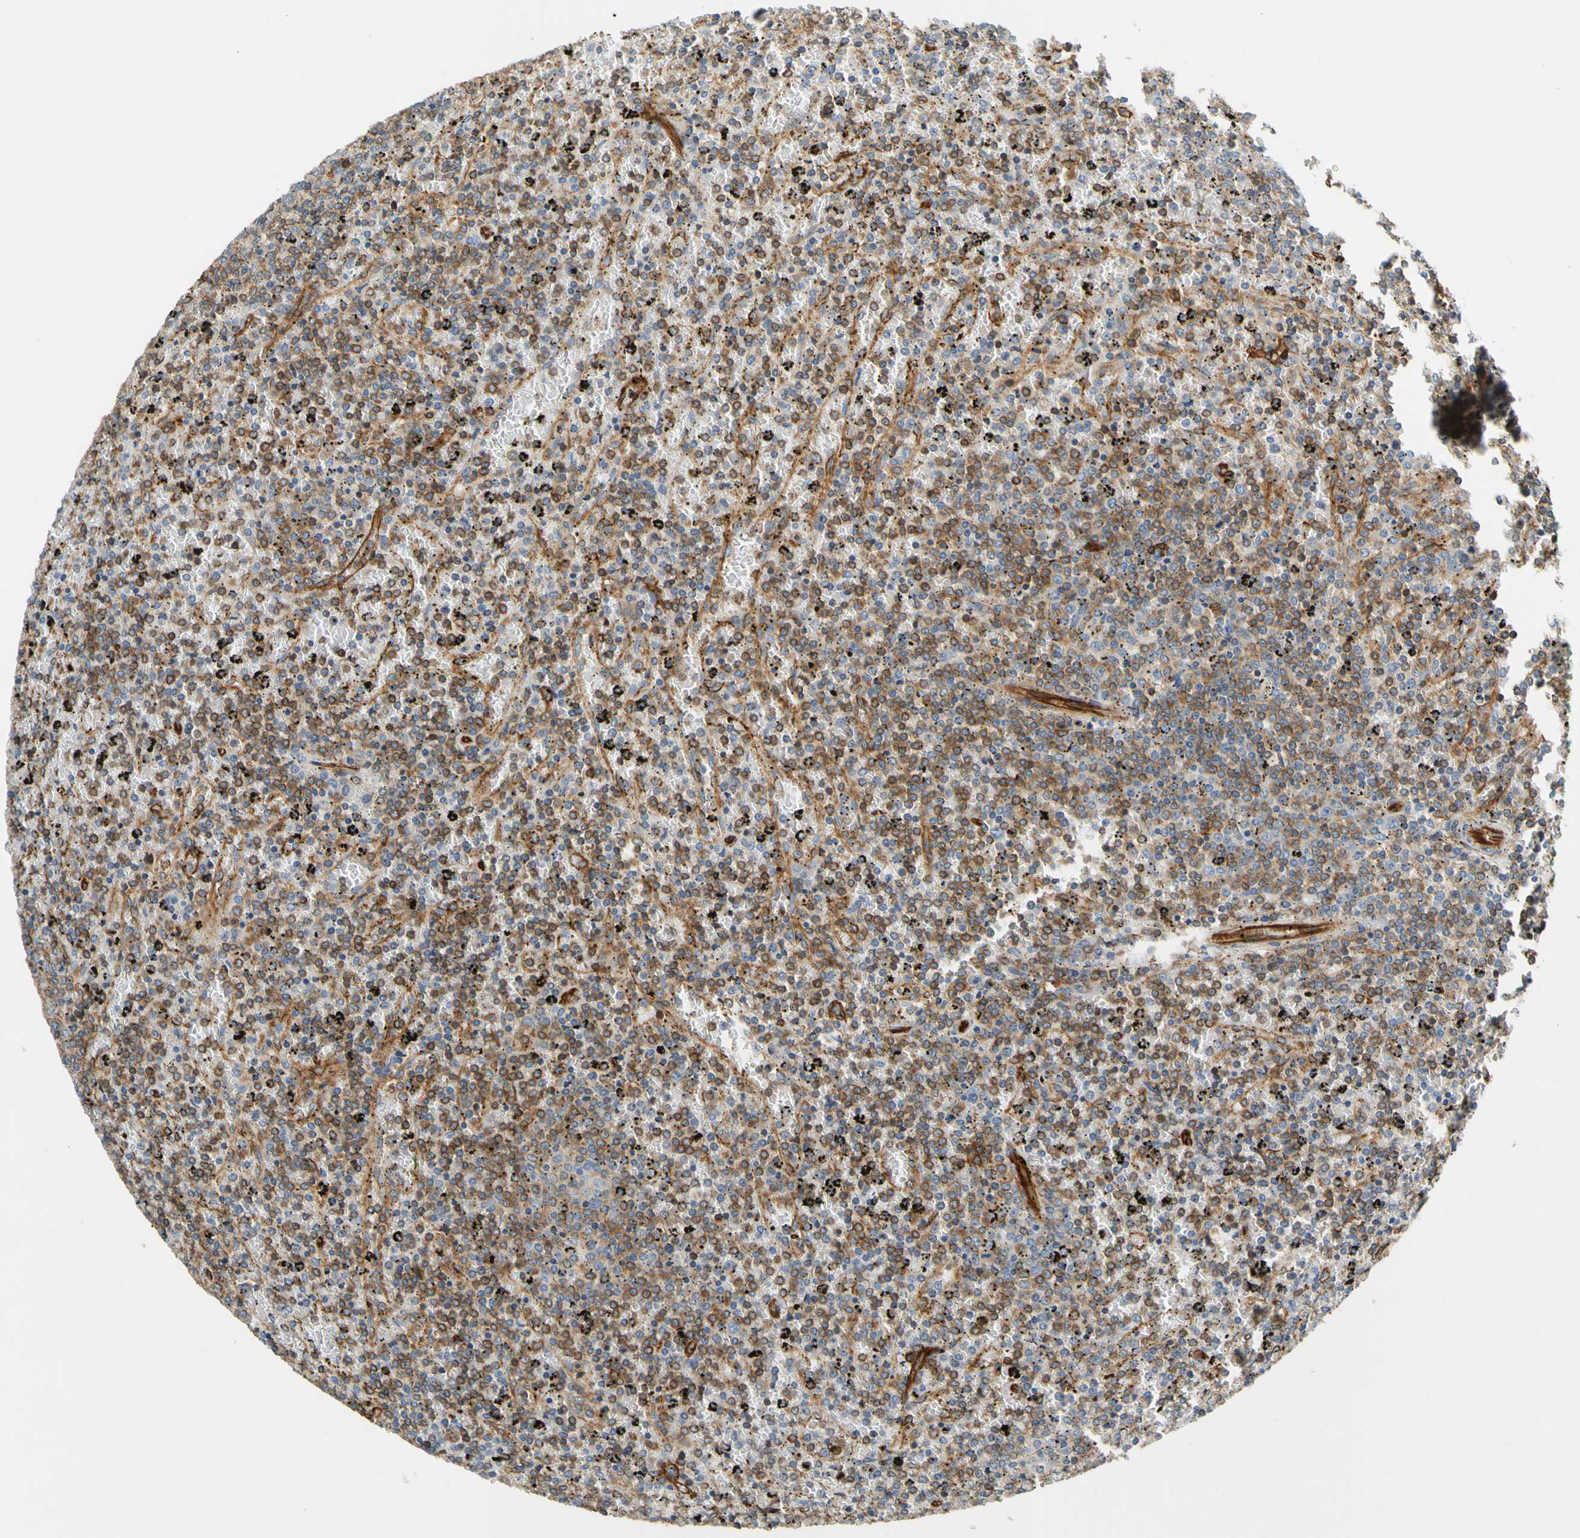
{"staining": {"intensity": "weak", "quantity": "25%-75%", "location": "cytoplasmic/membranous"}, "tissue": "lymphoma", "cell_type": "Tumor cells", "image_type": "cancer", "snomed": [{"axis": "morphology", "description": "Malignant lymphoma, non-Hodgkin's type, Low grade"}, {"axis": "topography", "description": "Spleen"}], "caption": "An immunohistochemistry (IHC) micrograph of neoplastic tissue is shown. Protein staining in brown labels weak cytoplasmic/membranous positivity in malignant lymphoma, non-Hodgkin's type (low-grade) within tumor cells. (IHC, brightfield microscopy, high magnification).", "gene": "SPTAN1", "patient": {"sex": "female", "age": 77}}